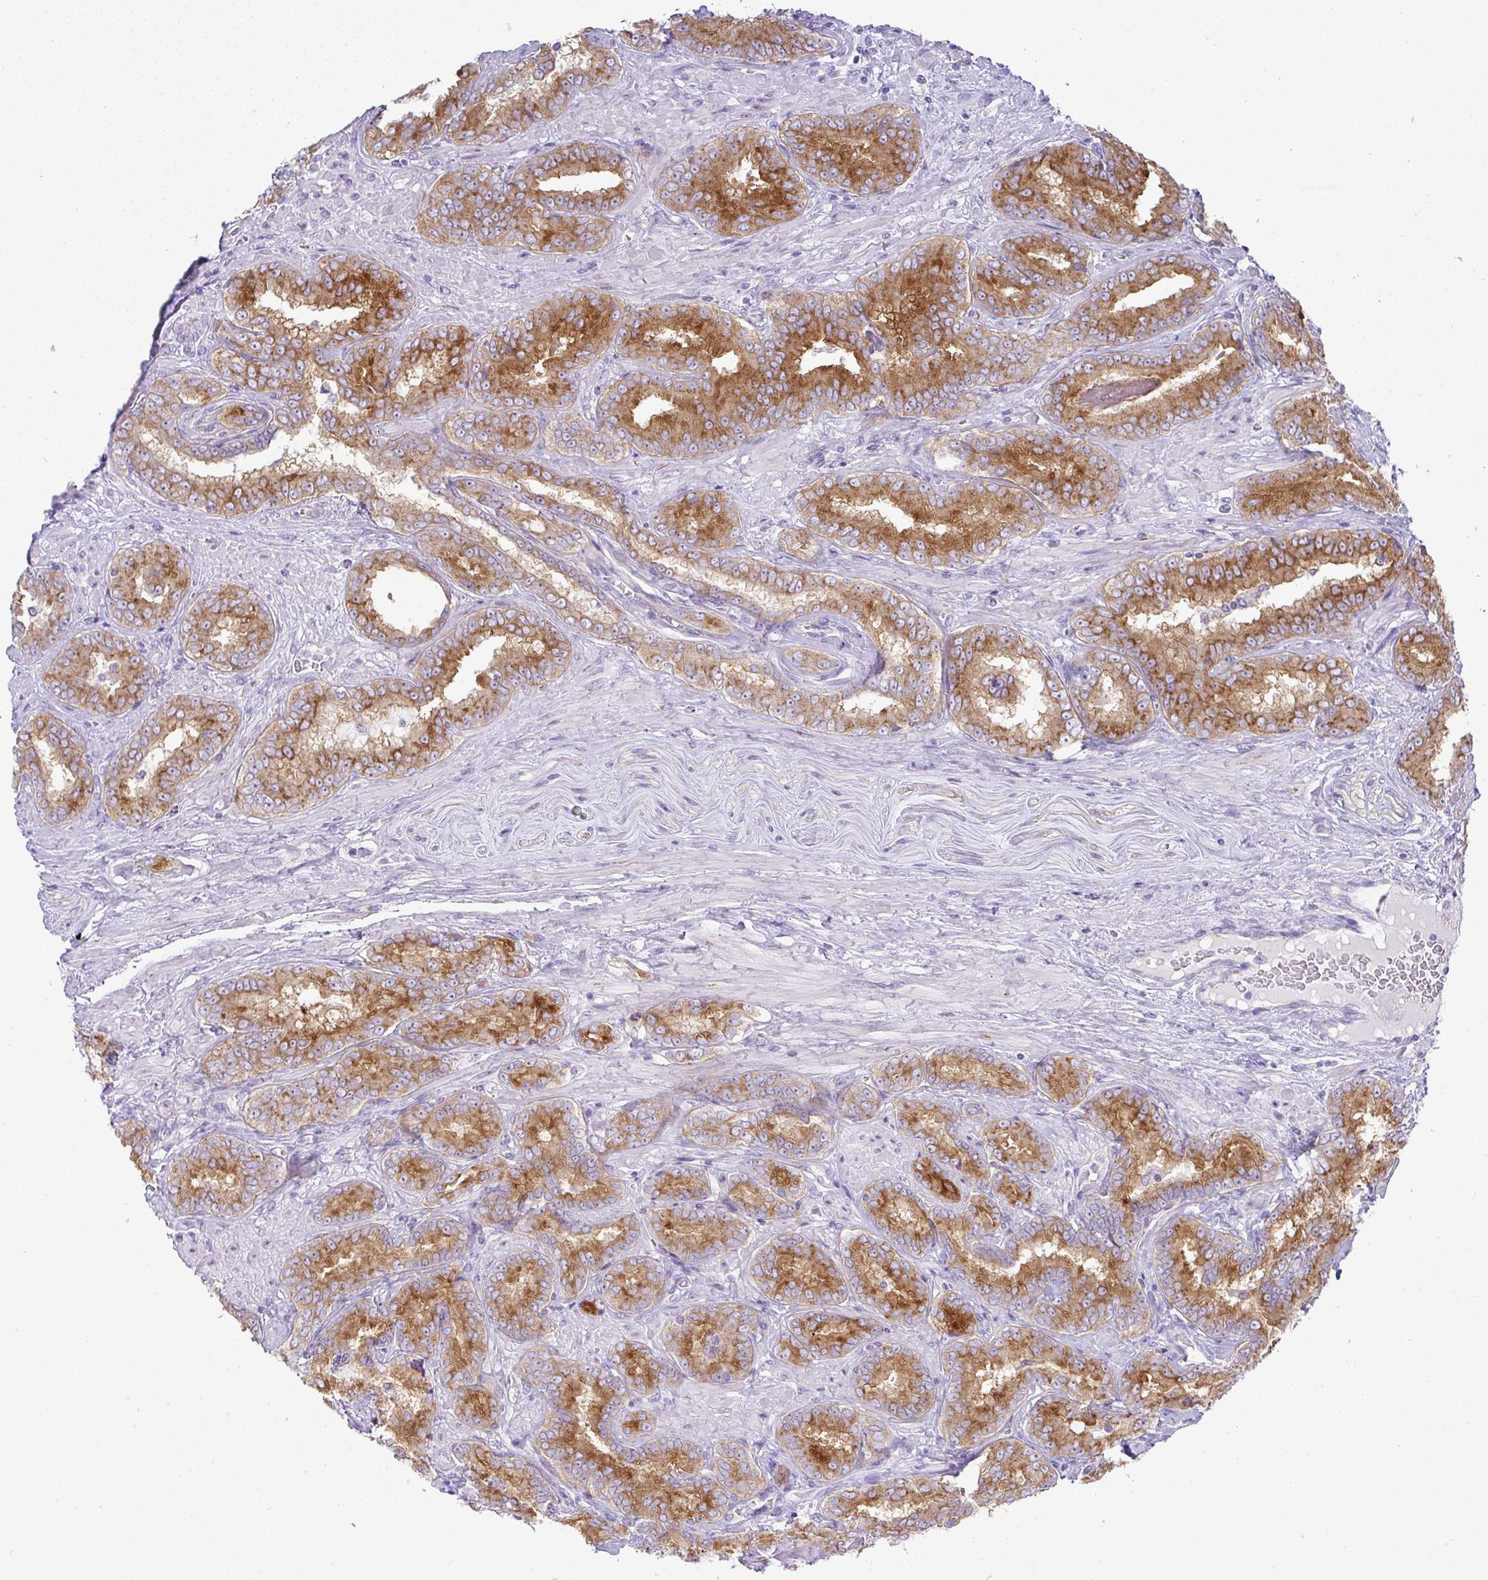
{"staining": {"intensity": "strong", "quantity": ">75%", "location": "cytoplasmic/membranous"}, "tissue": "prostate cancer", "cell_type": "Tumor cells", "image_type": "cancer", "snomed": [{"axis": "morphology", "description": "Adenocarcinoma, High grade"}, {"axis": "topography", "description": "Prostate"}], "caption": "A high-resolution photomicrograph shows IHC staining of prostate cancer (high-grade adenocarcinoma), which shows strong cytoplasmic/membranous positivity in about >75% of tumor cells.", "gene": "FAM177A1", "patient": {"sex": "male", "age": 72}}